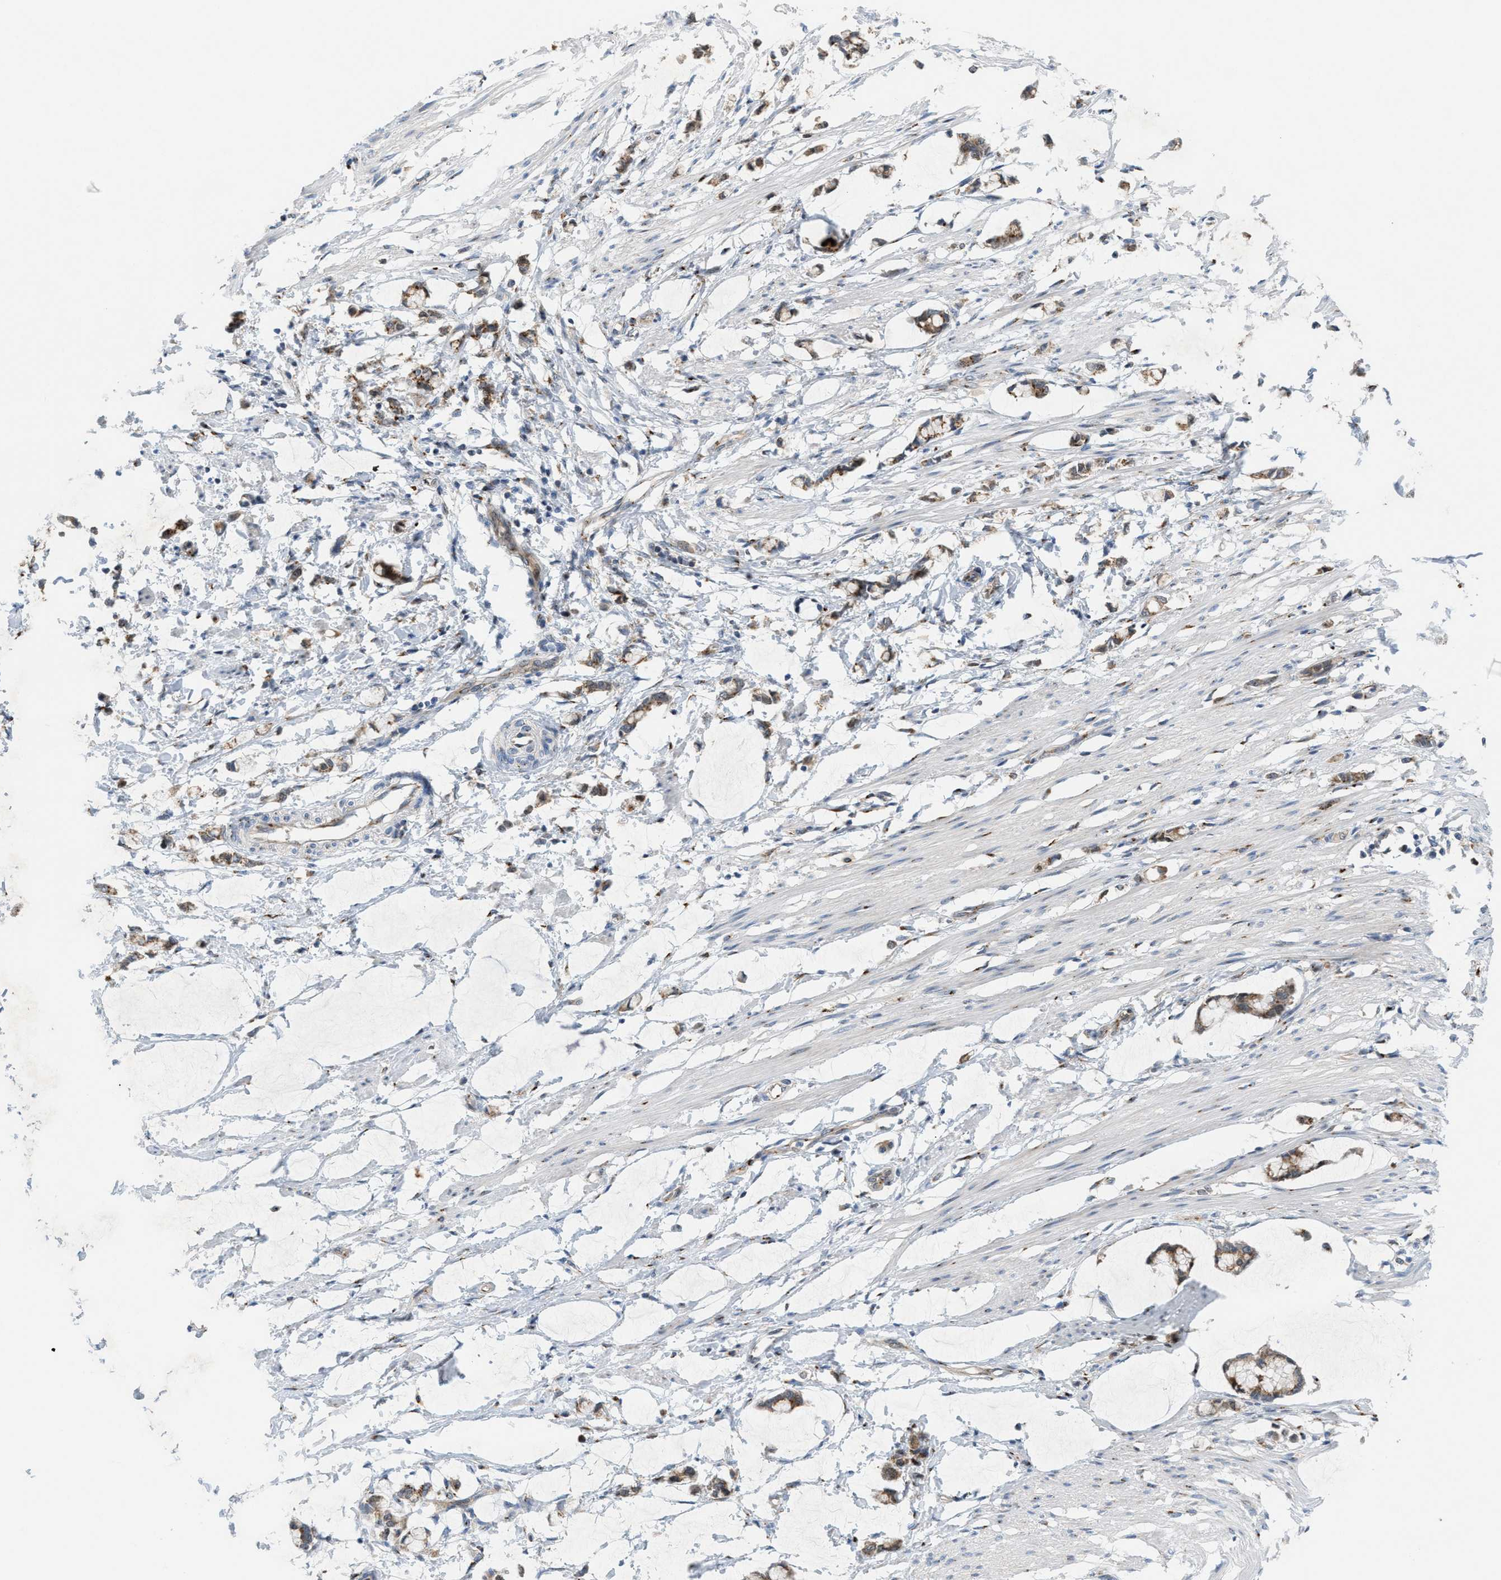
{"staining": {"intensity": "moderate", "quantity": ">75%", "location": "cytoplasmic/membranous"}, "tissue": "smooth muscle", "cell_type": "Smooth muscle cells", "image_type": "normal", "snomed": [{"axis": "morphology", "description": "Normal tissue, NOS"}, {"axis": "morphology", "description": "Adenocarcinoma, NOS"}, {"axis": "topography", "description": "Smooth muscle"}, {"axis": "topography", "description": "Colon"}], "caption": "Normal smooth muscle exhibits moderate cytoplasmic/membranous expression in approximately >75% of smooth muscle cells.", "gene": "SLC38A10", "patient": {"sex": "male", "age": 14}}